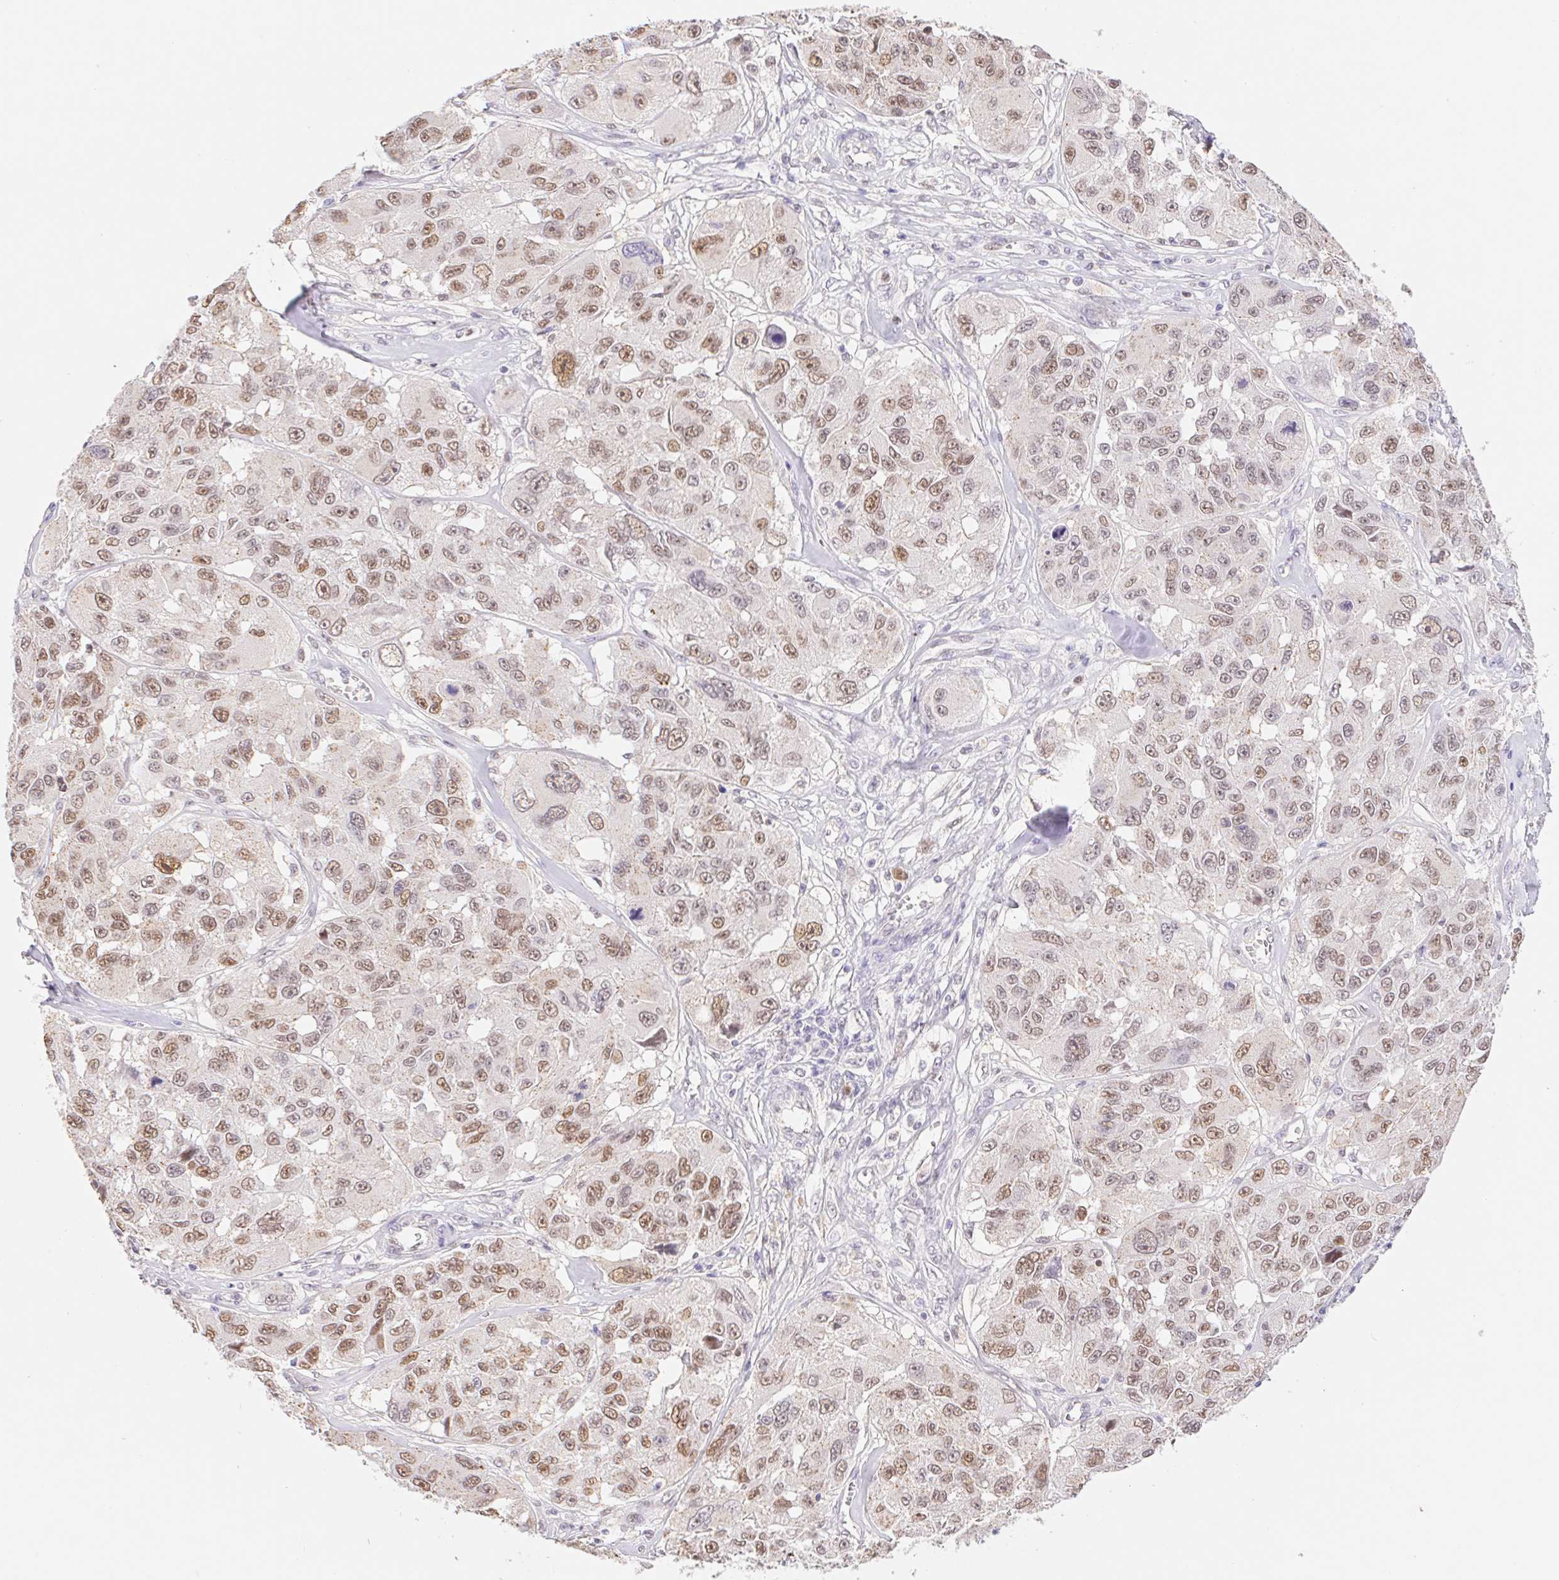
{"staining": {"intensity": "moderate", "quantity": "25%-75%", "location": "nuclear"}, "tissue": "melanoma", "cell_type": "Tumor cells", "image_type": "cancer", "snomed": [{"axis": "morphology", "description": "Malignant melanoma, NOS"}, {"axis": "topography", "description": "Skin"}], "caption": "Immunohistochemical staining of human malignant melanoma exhibits medium levels of moderate nuclear positivity in about 25%-75% of tumor cells.", "gene": "L3MBTL4", "patient": {"sex": "female", "age": 66}}